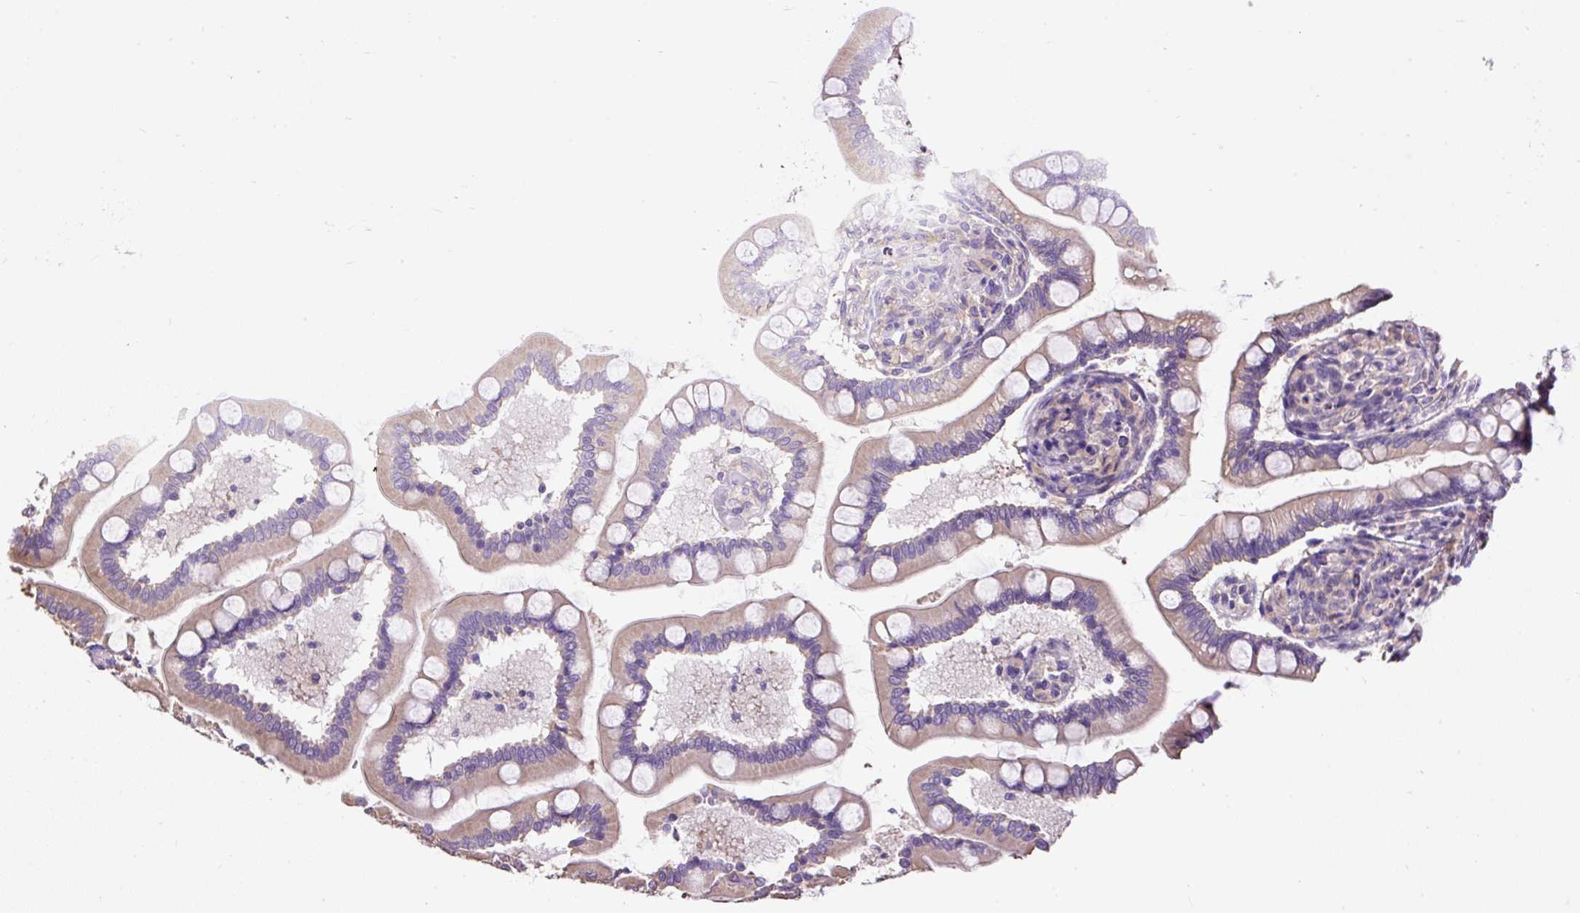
{"staining": {"intensity": "moderate", "quantity": "<25%", "location": "cytoplasmic/membranous"}, "tissue": "small intestine", "cell_type": "Glandular cells", "image_type": "normal", "snomed": [{"axis": "morphology", "description": "Normal tissue, NOS"}, {"axis": "topography", "description": "Small intestine"}], "caption": "Moderate cytoplasmic/membranous positivity for a protein is seen in about <25% of glandular cells of benign small intestine using immunohistochemistry.", "gene": "PDIA2", "patient": {"sex": "female", "age": 64}}